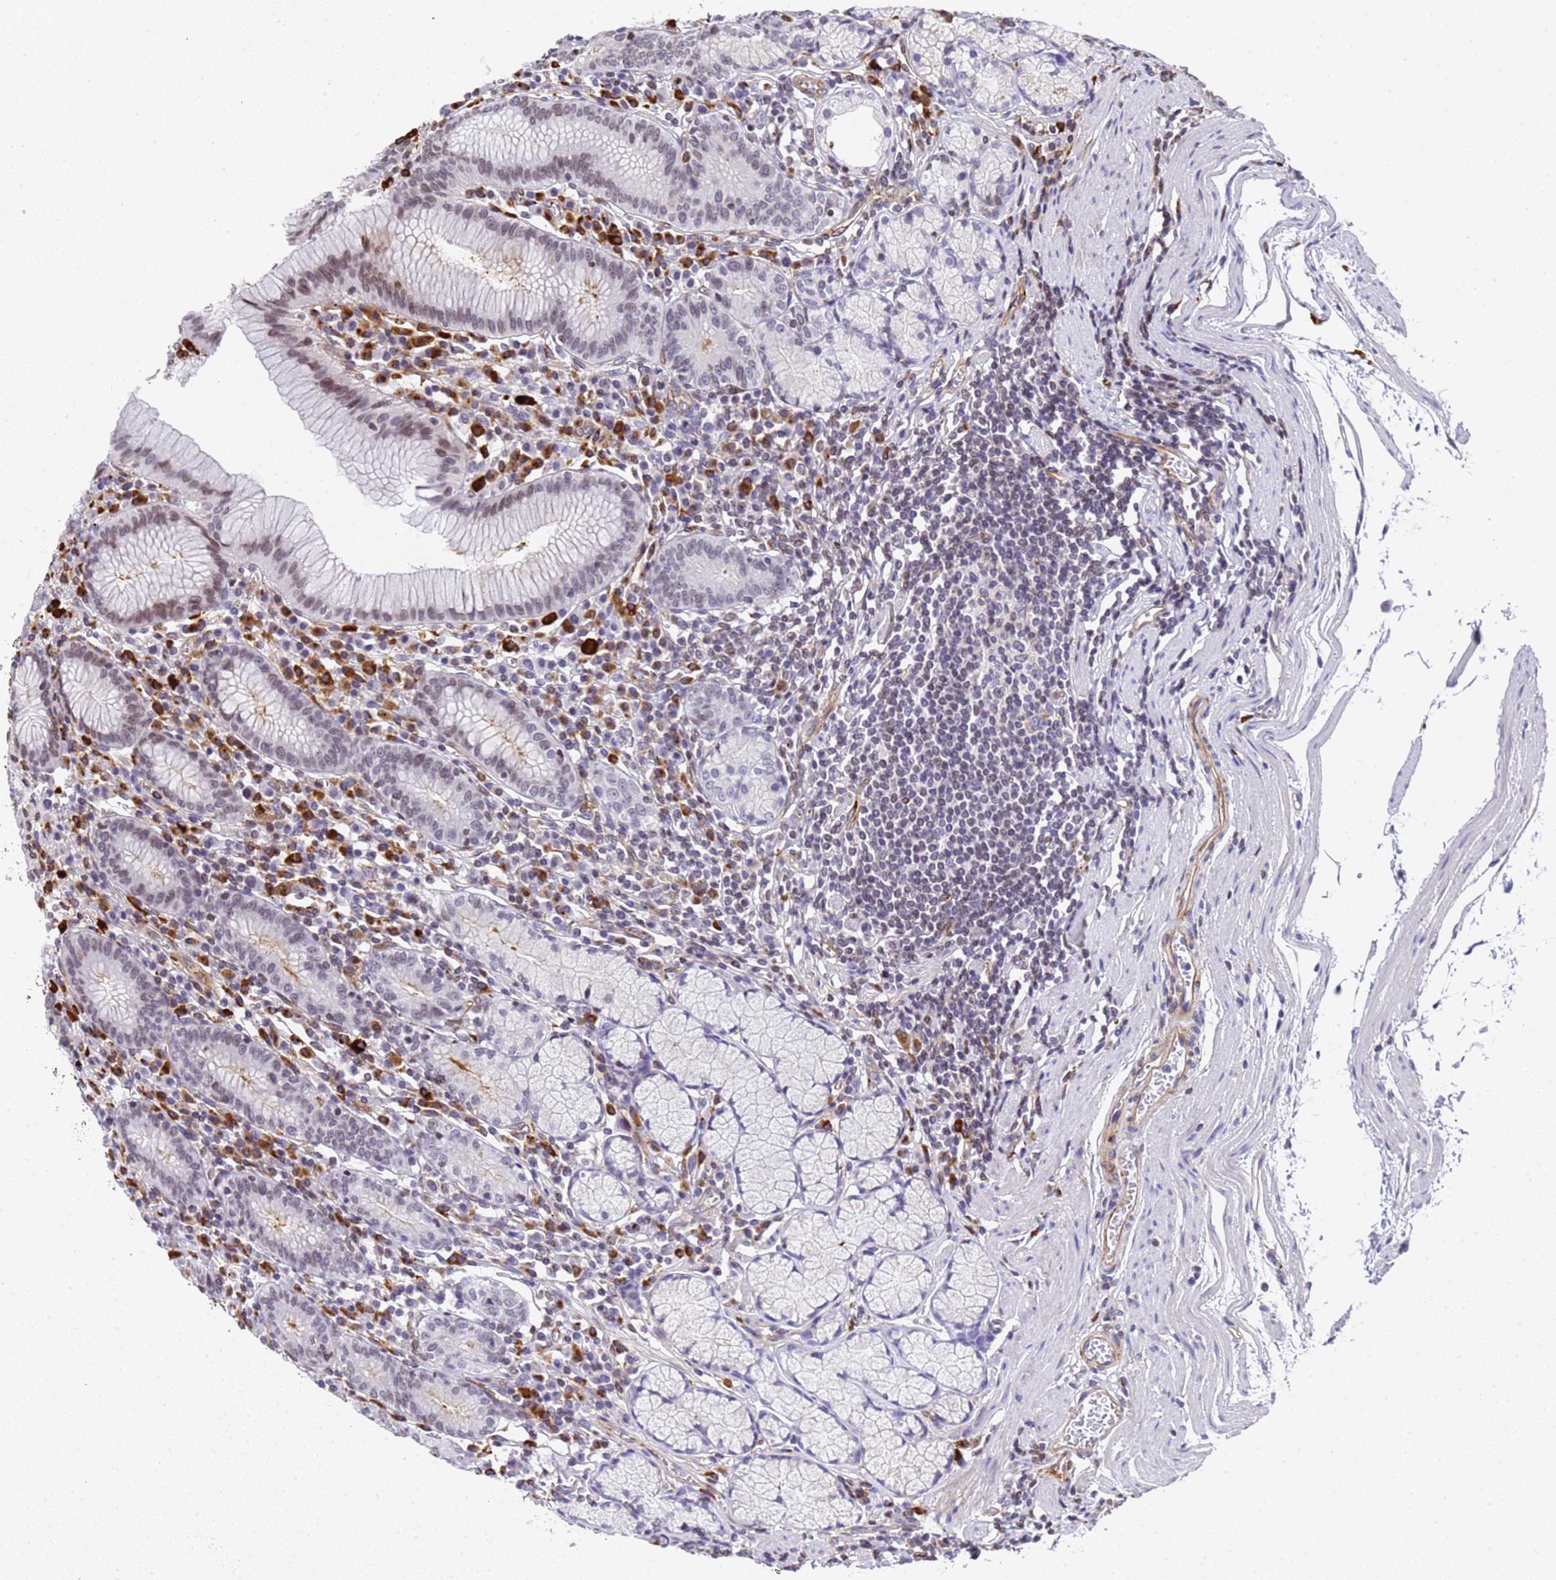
{"staining": {"intensity": "weak", "quantity": "<25%", "location": "cytoplasmic/membranous"}, "tissue": "stomach", "cell_type": "Glandular cells", "image_type": "normal", "snomed": [{"axis": "morphology", "description": "Normal tissue, NOS"}, {"axis": "topography", "description": "Stomach"}], "caption": "DAB immunohistochemical staining of unremarkable human stomach exhibits no significant positivity in glandular cells. The staining was performed using DAB to visualize the protein expression in brown, while the nuclei were stained in blue with hematoxylin (Magnification: 20x).", "gene": "IGFBP7", "patient": {"sex": "male", "age": 55}}